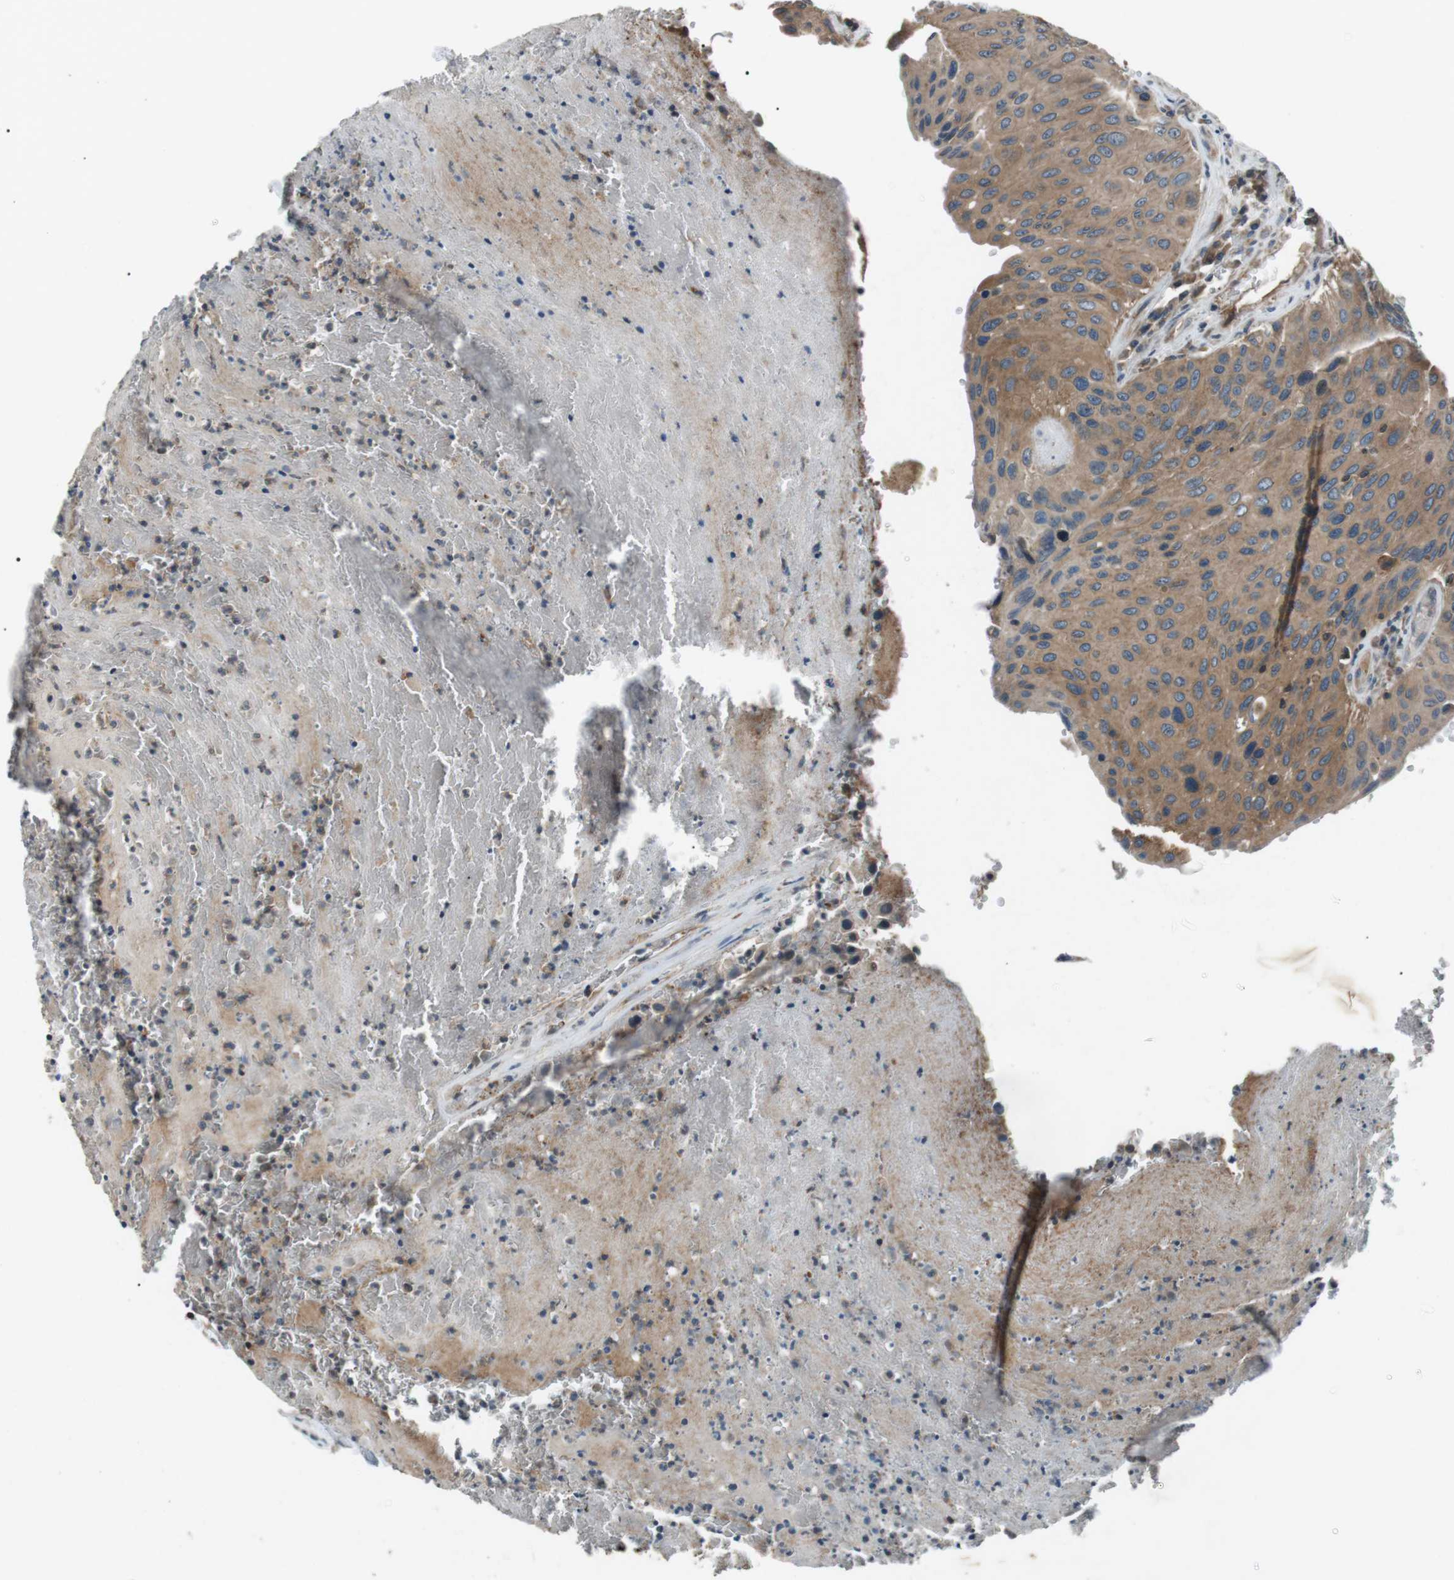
{"staining": {"intensity": "moderate", "quantity": ">75%", "location": "cytoplasmic/membranous"}, "tissue": "urothelial cancer", "cell_type": "Tumor cells", "image_type": "cancer", "snomed": [{"axis": "morphology", "description": "Urothelial carcinoma, High grade"}, {"axis": "topography", "description": "Urinary bladder"}], "caption": "High-power microscopy captured an immunohistochemistry (IHC) histopathology image of urothelial cancer, revealing moderate cytoplasmic/membranous staining in approximately >75% of tumor cells. The staining is performed using DAB brown chromogen to label protein expression. The nuclei are counter-stained blue using hematoxylin.", "gene": "GPR161", "patient": {"sex": "male", "age": 66}}